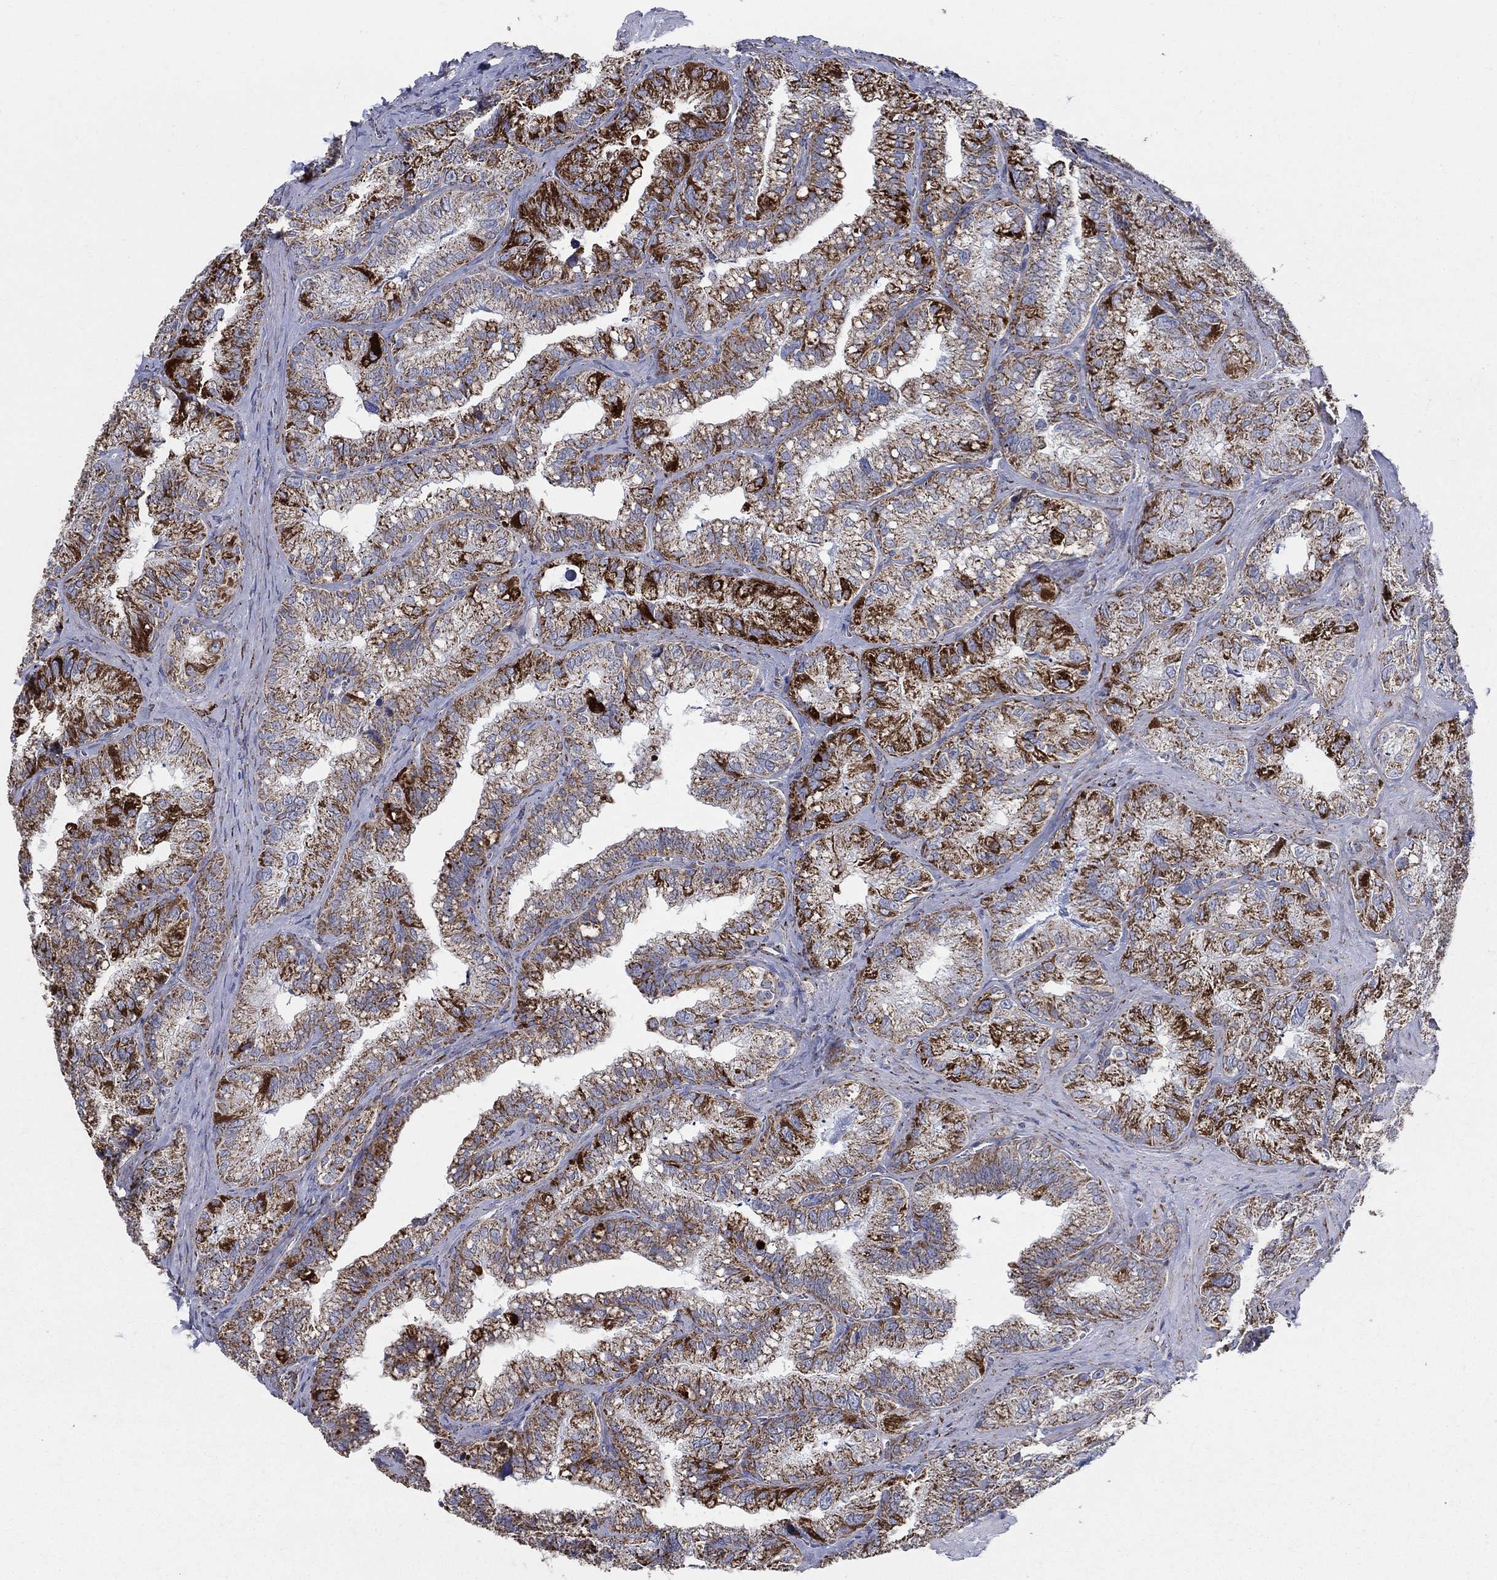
{"staining": {"intensity": "strong", "quantity": "25%-75%", "location": "cytoplasmic/membranous"}, "tissue": "seminal vesicle", "cell_type": "Glandular cells", "image_type": "normal", "snomed": [{"axis": "morphology", "description": "Normal tissue, NOS"}, {"axis": "topography", "description": "Seminal veicle"}], "caption": "The immunohistochemical stain shows strong cytoplasmic/membranous positivity in glandular cells of unremarkable seminal vesicle. The staining was performed using DAB to visualize the protein expression in brown, while the nuclei were stained in blue with hematoxylin (Magnification: 20x).", "gene": "PNPLA2", "patient": {"sex": "male", "age": 57}}